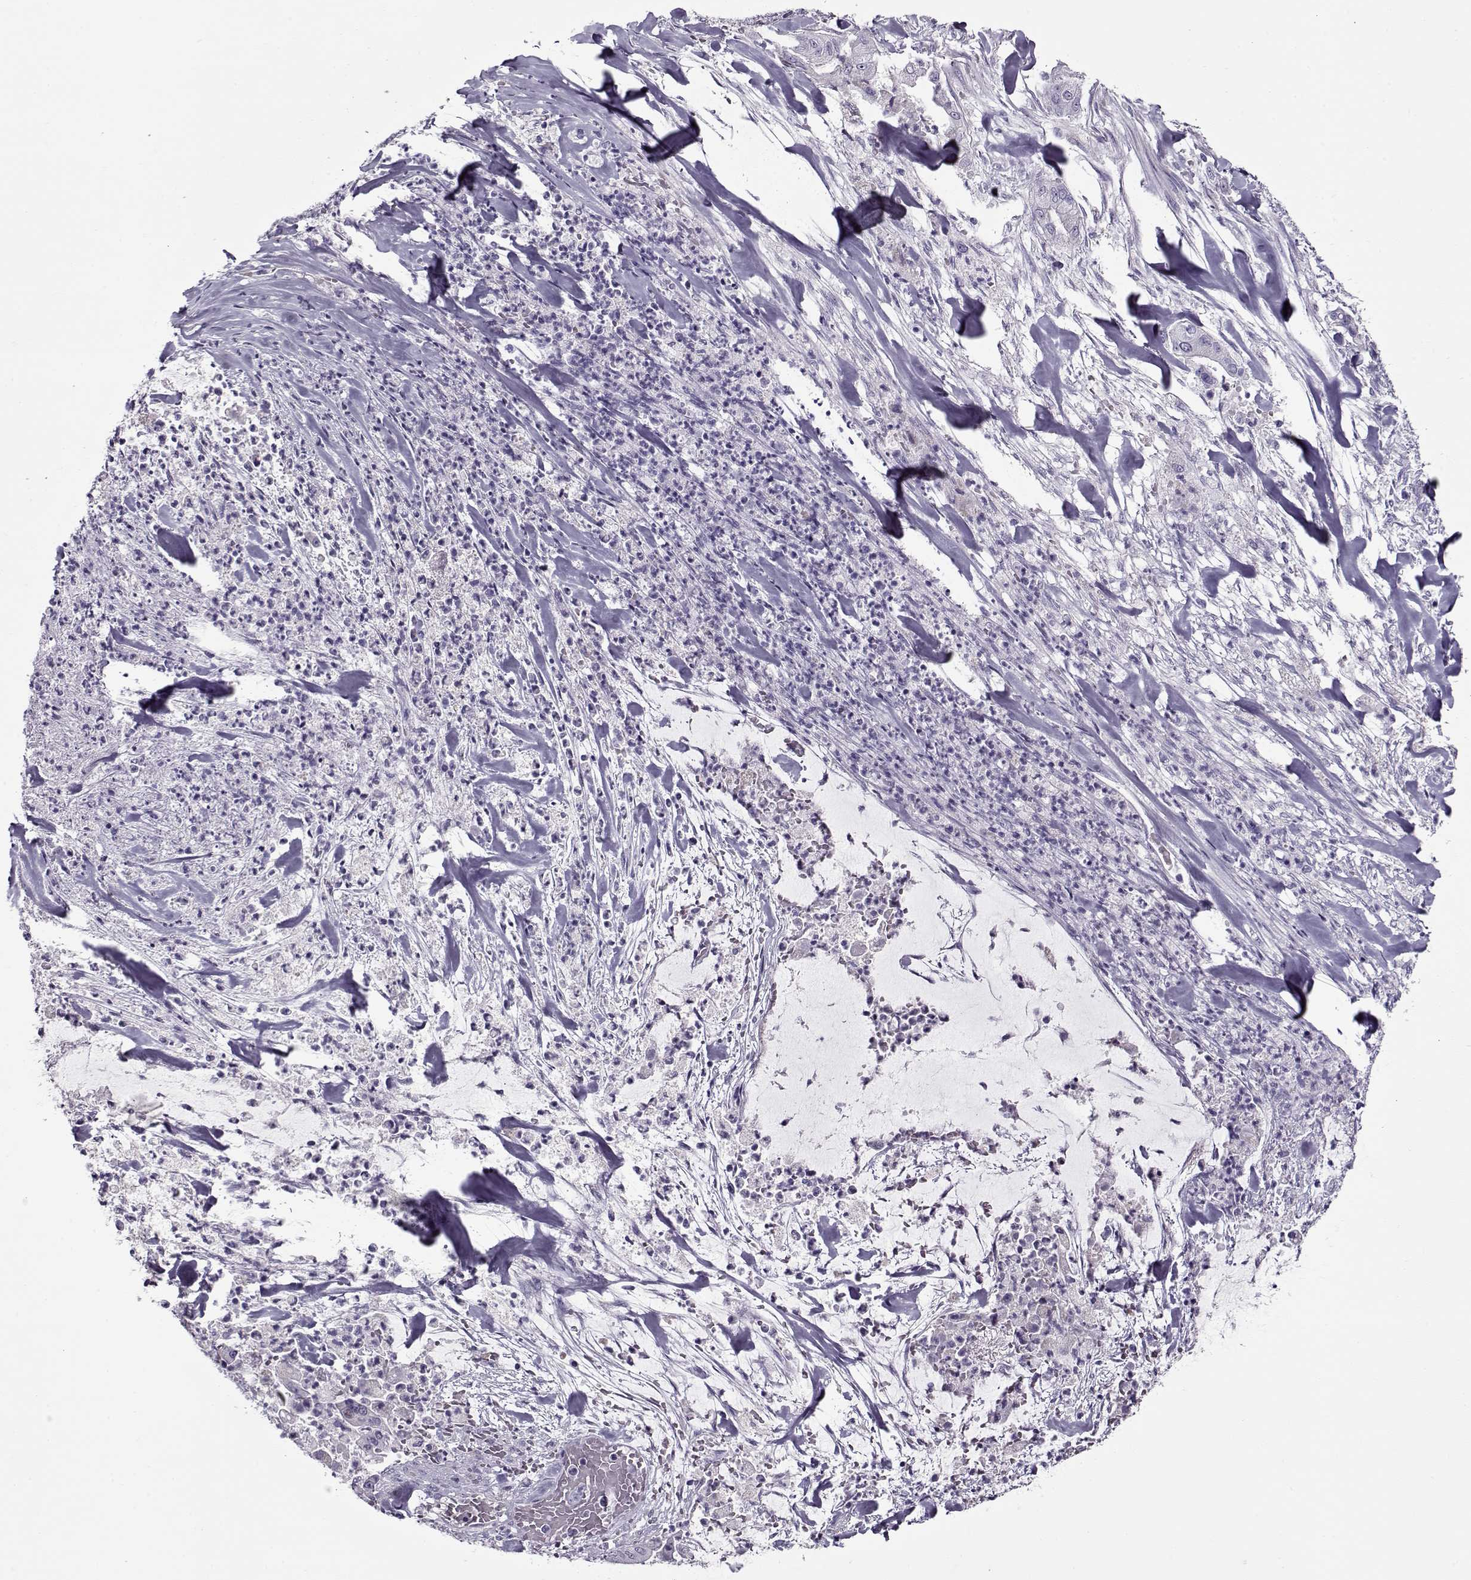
{"staining": {"intensity": "negative", "quantity": "none", "location": "none"}, "tissue": "pancreatic cancer", "cell_type": "Tumor cells", "image_type": "cancer", "snomed": [{"axis": "morphology", "description": "Normal tissue, NOS"}, {"axis": "morphology", "description": "Inflammation, NOS"}, {"axis": "morphology", "description": "Adenocarcinoma, NOS"}, {"axis": "topography", "description": "Pancreas"}], "caption": "High power microscopy micrograph of an immunohistochemistry image of pancreatic cancer (adenocarcinoma), revealing no significant staining in tumor cells.", "gene": "GAGE2A", "patient": {"sex": "male", "age": 57}}